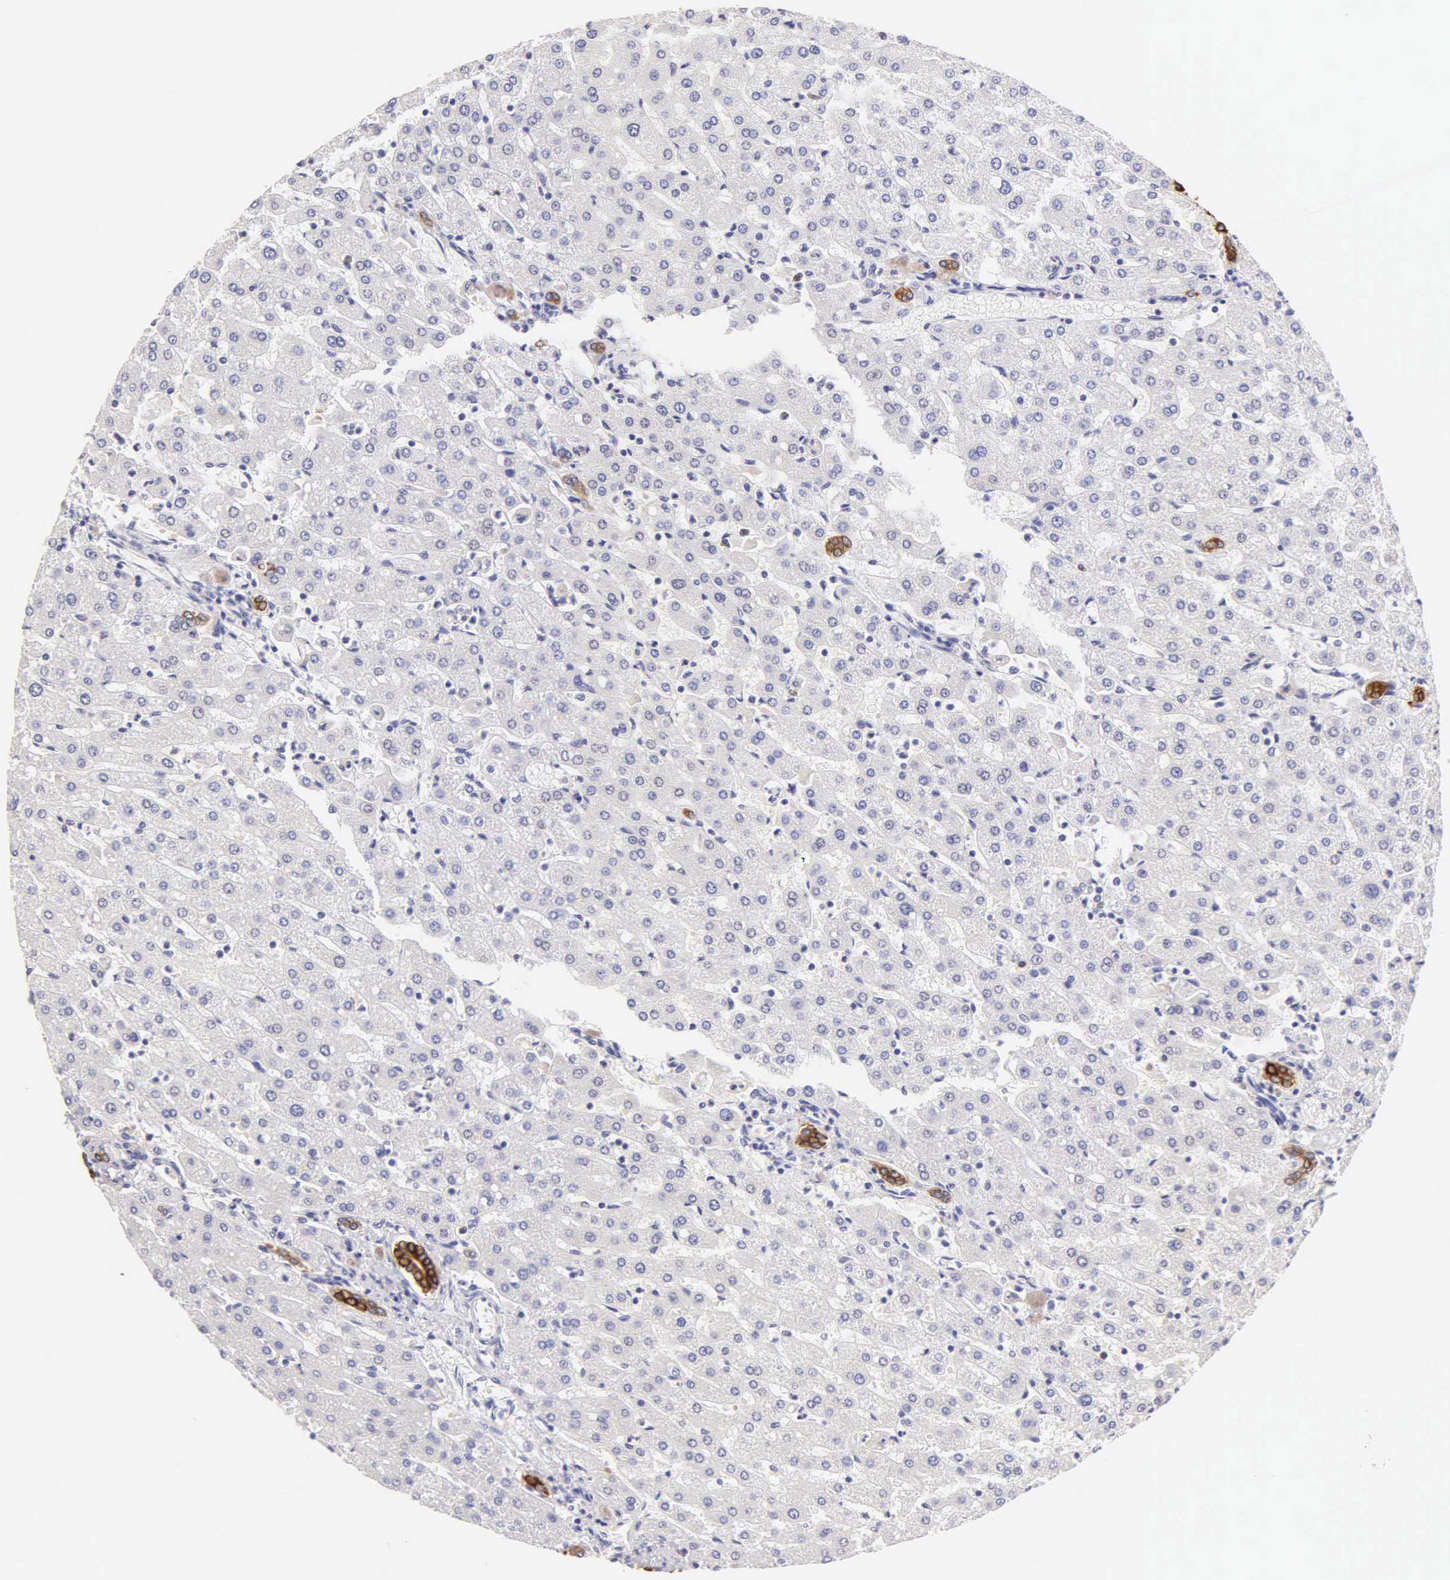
{"staining": {"intensity": "strong", "quantity": ">75%", "location": "cytoplasmic/membranous"}, "tissue": "liver", "cell_type": "Cholangiocytes", "image_type": "normal", "snomed": [{"axis": "morphology", "description": "Normal tissue, NOS"}, {"axis": "topography", "description": "Liver"}], "caption": "Immunohistochemical staining of unremarkable liver exhibits high levels of strong cytoplasmic/membranous staining in about >75% of cholangiocytes.", "gene": "KRT14", "patient": {"sex": "female", "age": 30}}